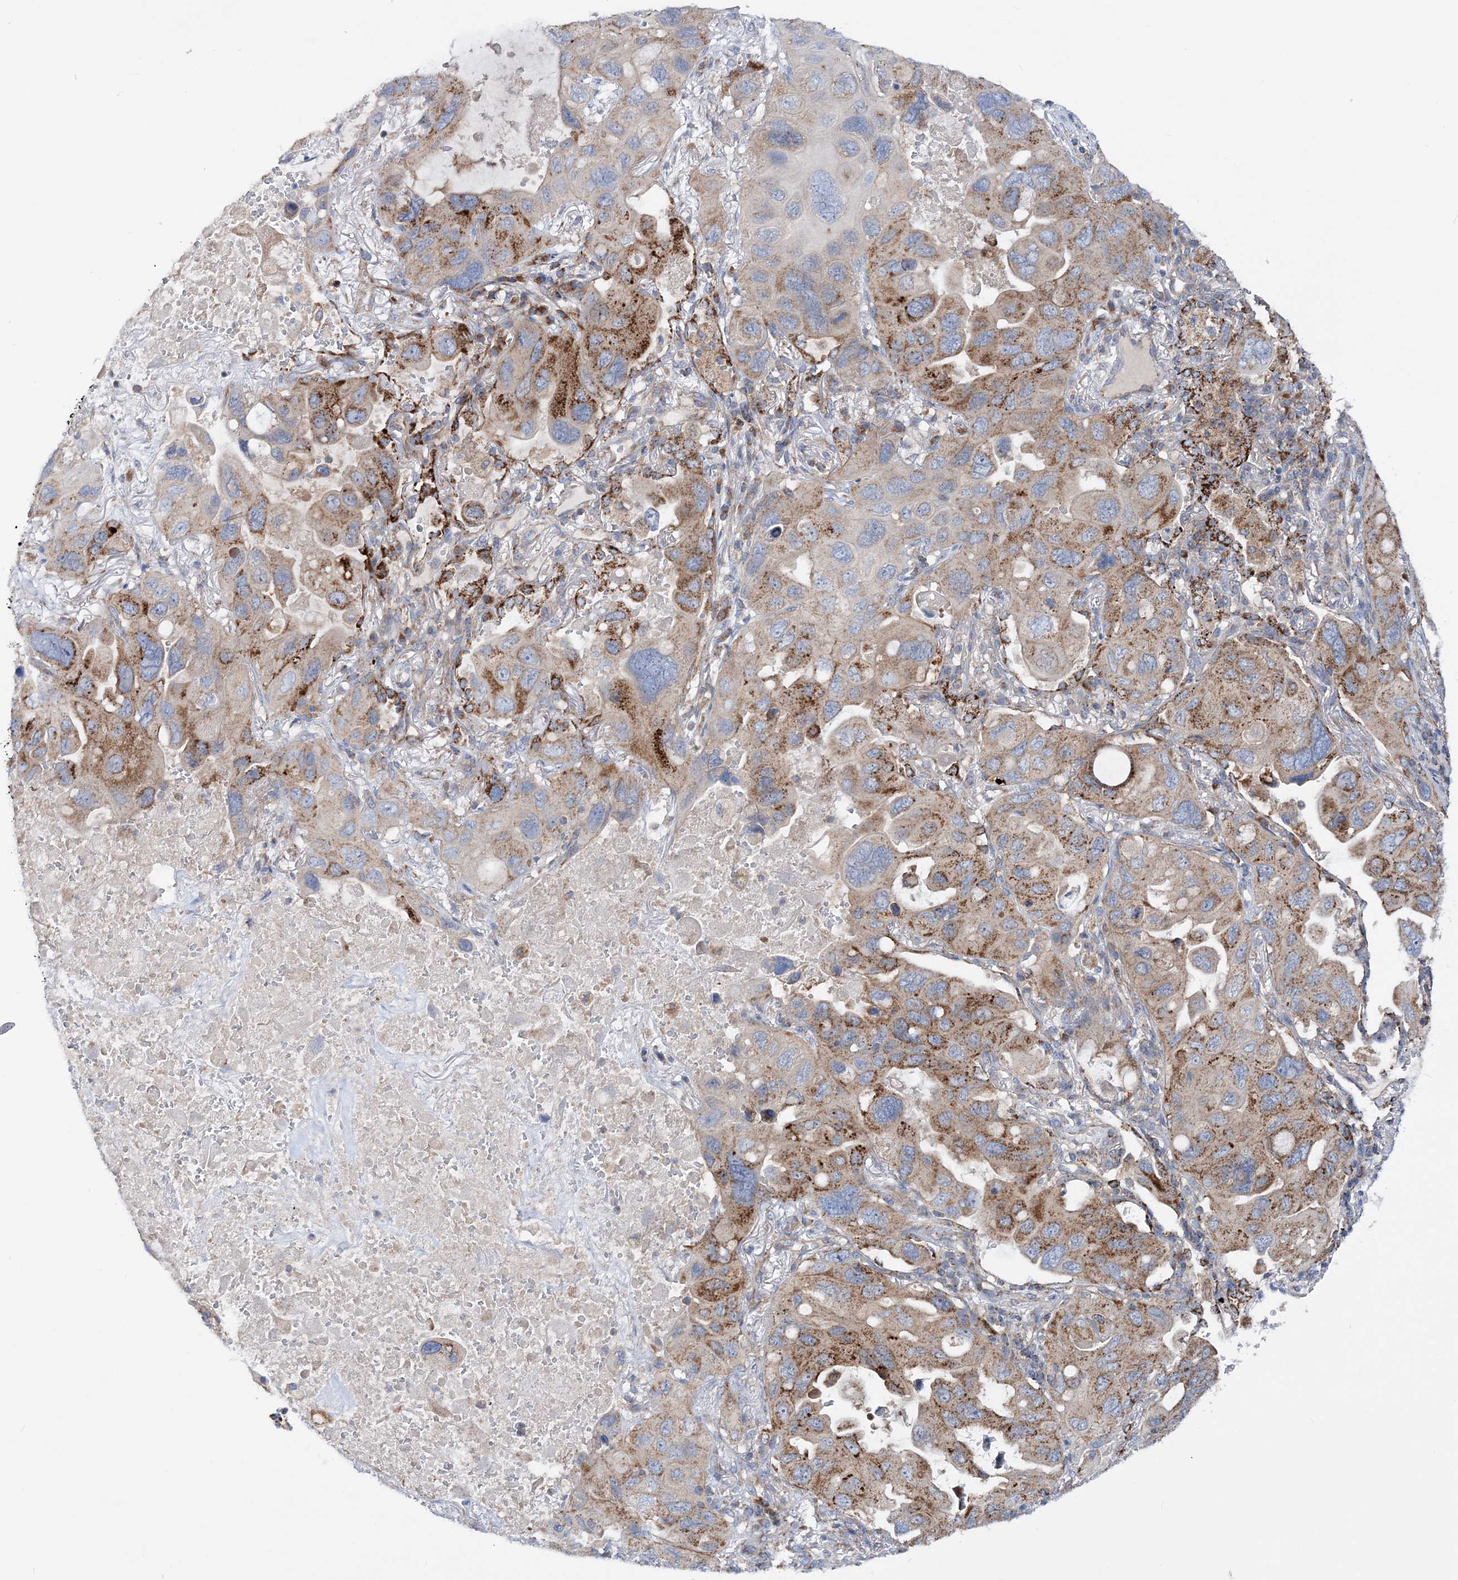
{"staining": {"intensity": "moderate", "quantity": "25%-75%", "location": "cytoplasmic/membranous"}, "tissue": "lung cancer", "cell_type": "Tumor cells", "image_type": "cancer", "snomed": [{"axis": "morphology", "description": "Squamous cell carcinoma, NOS"}, {"axis": "topography", "description": "Lung"}], "caption": "A high-resolution image shows IHC staining of squamous cell carcinoma (lung), which exhibits moderate cytoplasmic/membranous staining in approximately 25%-75% of tumor cells. The staining is performed using DAB brown chromogen to label protein expression. The nuclei are counter-stained blue using hematoxylin.", "gene": "NGLY1", "patient": {"sex": "female", "age": 73}}